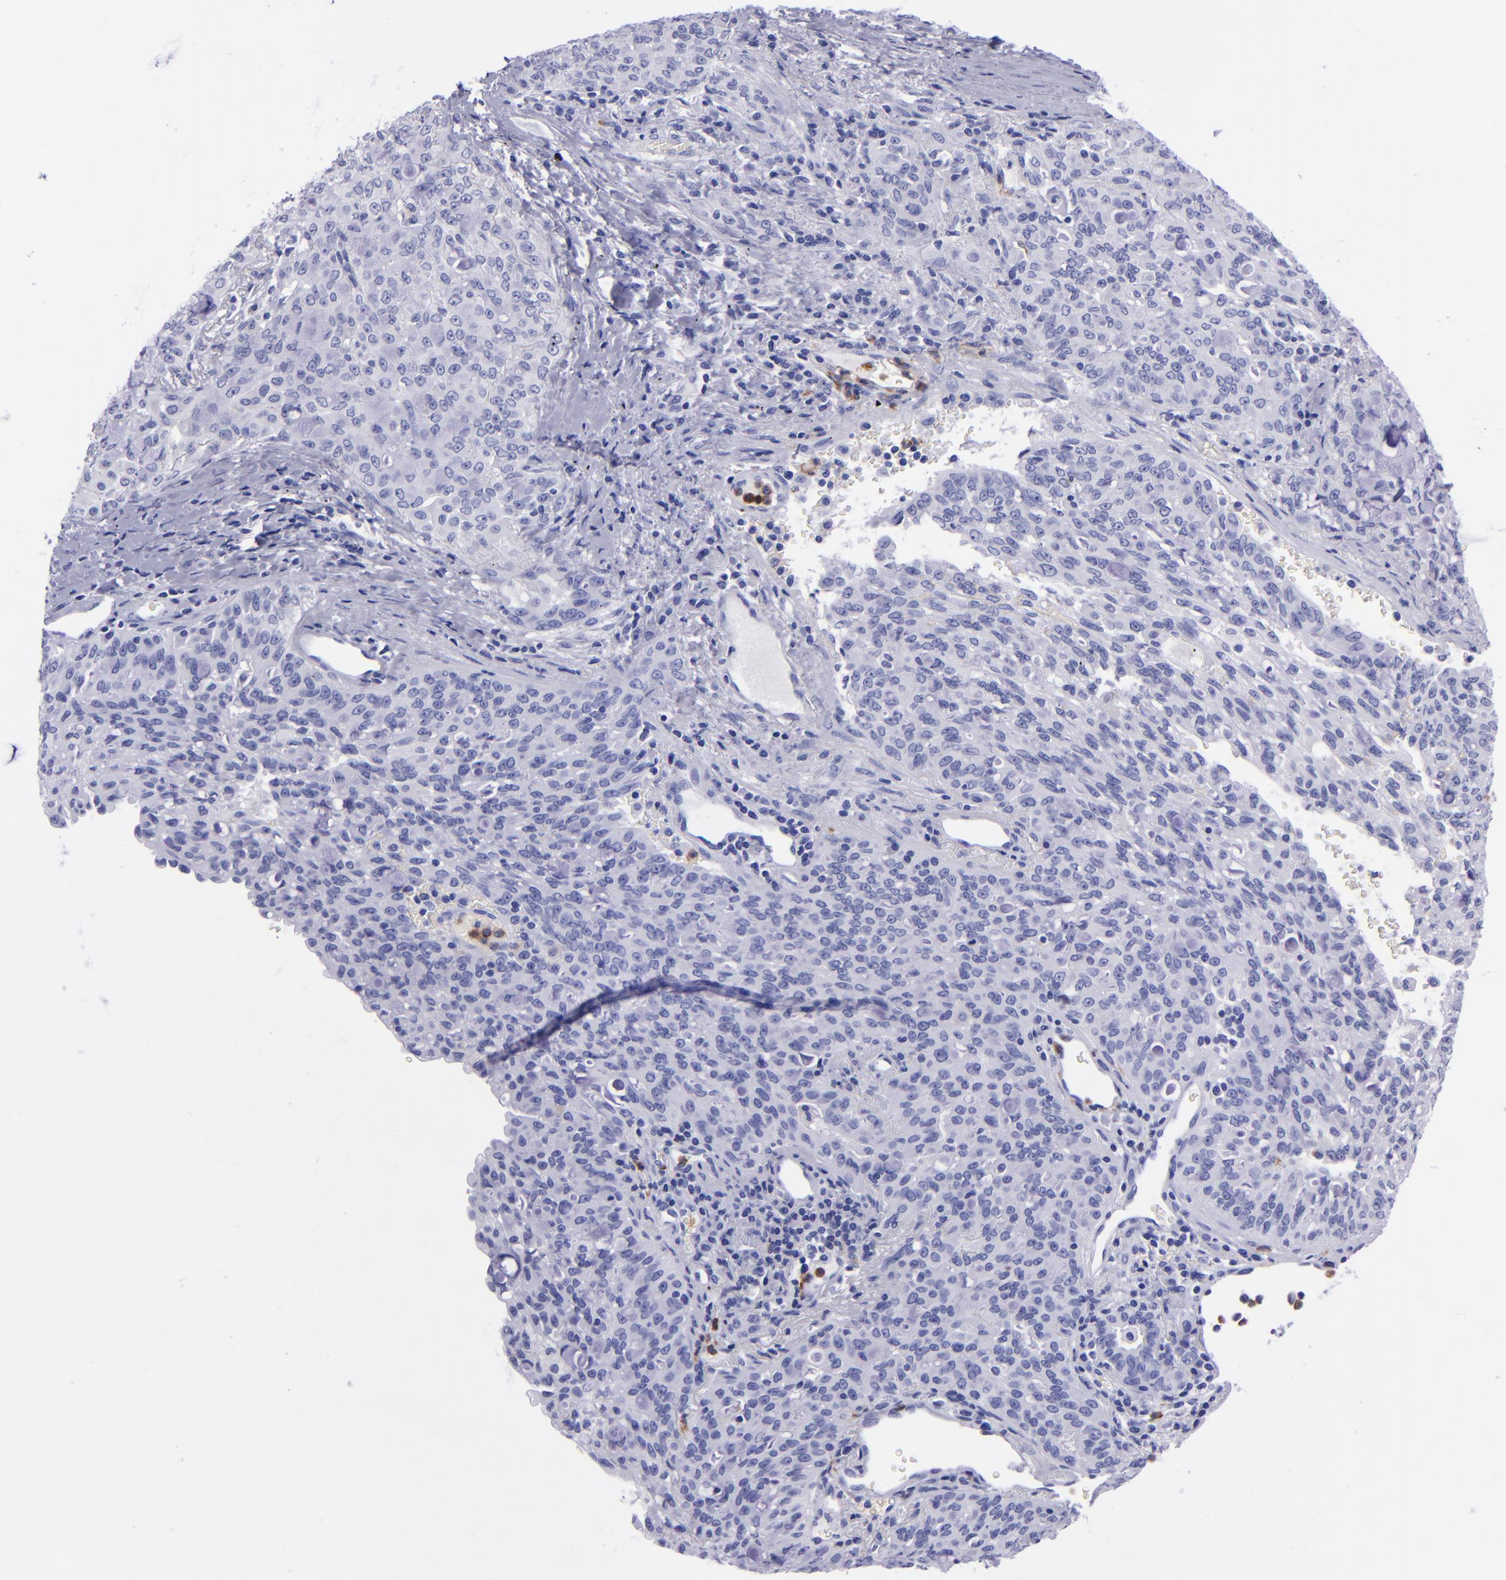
{"staining": {"intensity": "negative", "quantity": "none", "location": "none"}, "tissue": "lung cancer", "cell_type": "Tumor cells", "image_type": "cancer", "snomed": [{"axis": "morphology", "description": "Adenocarcinoma, NOS"}, {"axis": "topography", "description": "Lung"}], "caption": "Image shows no significant protein staining in tumor cells of lung cancer.", "gene": "CR1", "patient": {"sex": "female", "age": 44}}